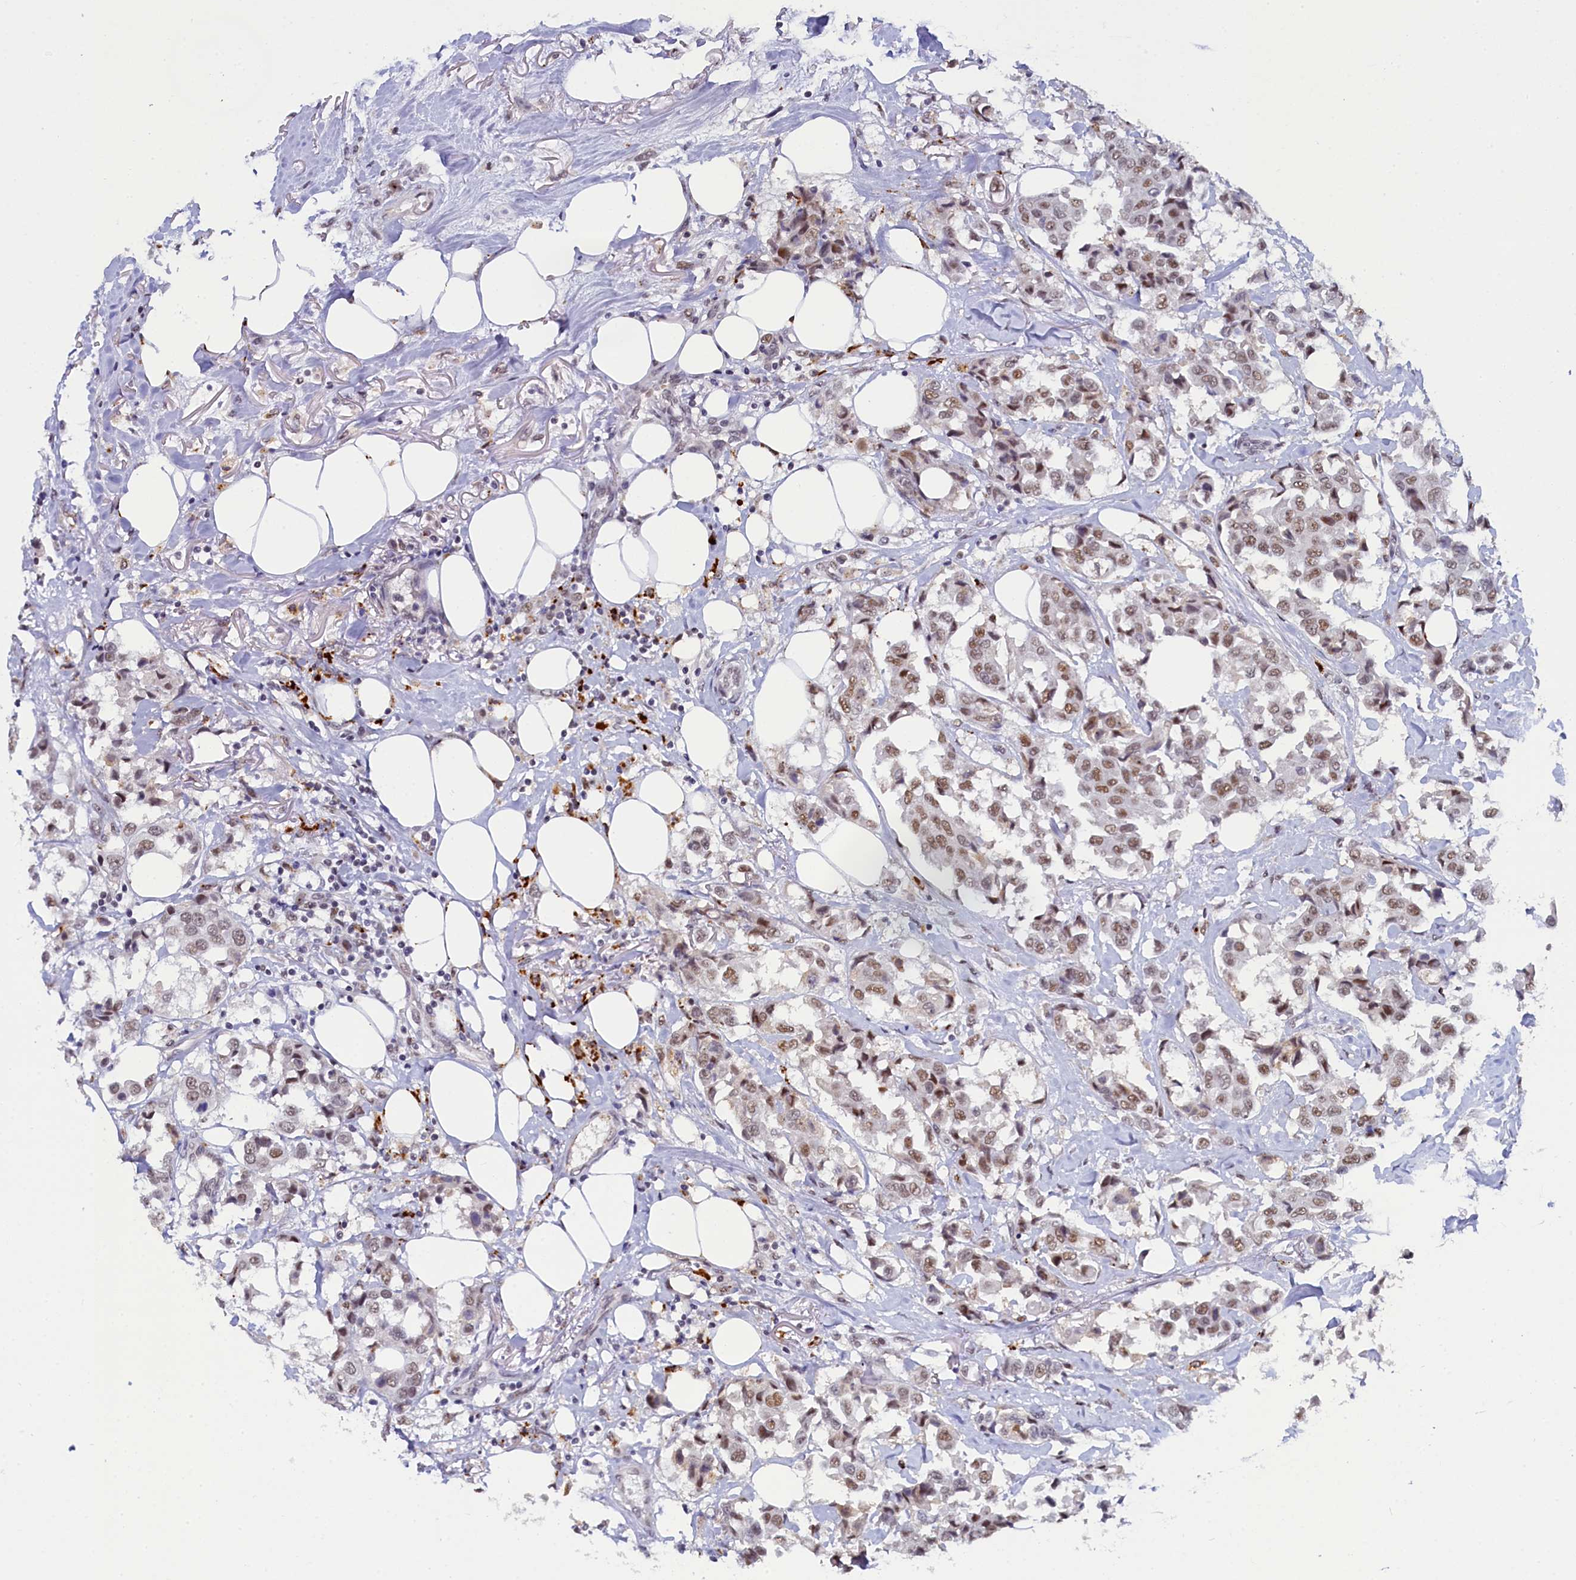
{"staining": {"intensity": "moderate", "quantity": ">75%", "location": "nuclear"}, "tissue": "breast cancer", "cell_type": "Tumor cells", "image_type": "cancer", "snomed": [{"axis": "morphology", "description": "Duct carcinoma"}, {"axis": "topography", "description": "Breast"}], "caption": "This image exhibits immunohistochemistry staining of human breast intraductal carcinoma, with medium moderate nuclear expression in about >75% of tumor cells.", "gene": "INTS14", "patient": {"sex": "female", "age": 80}}